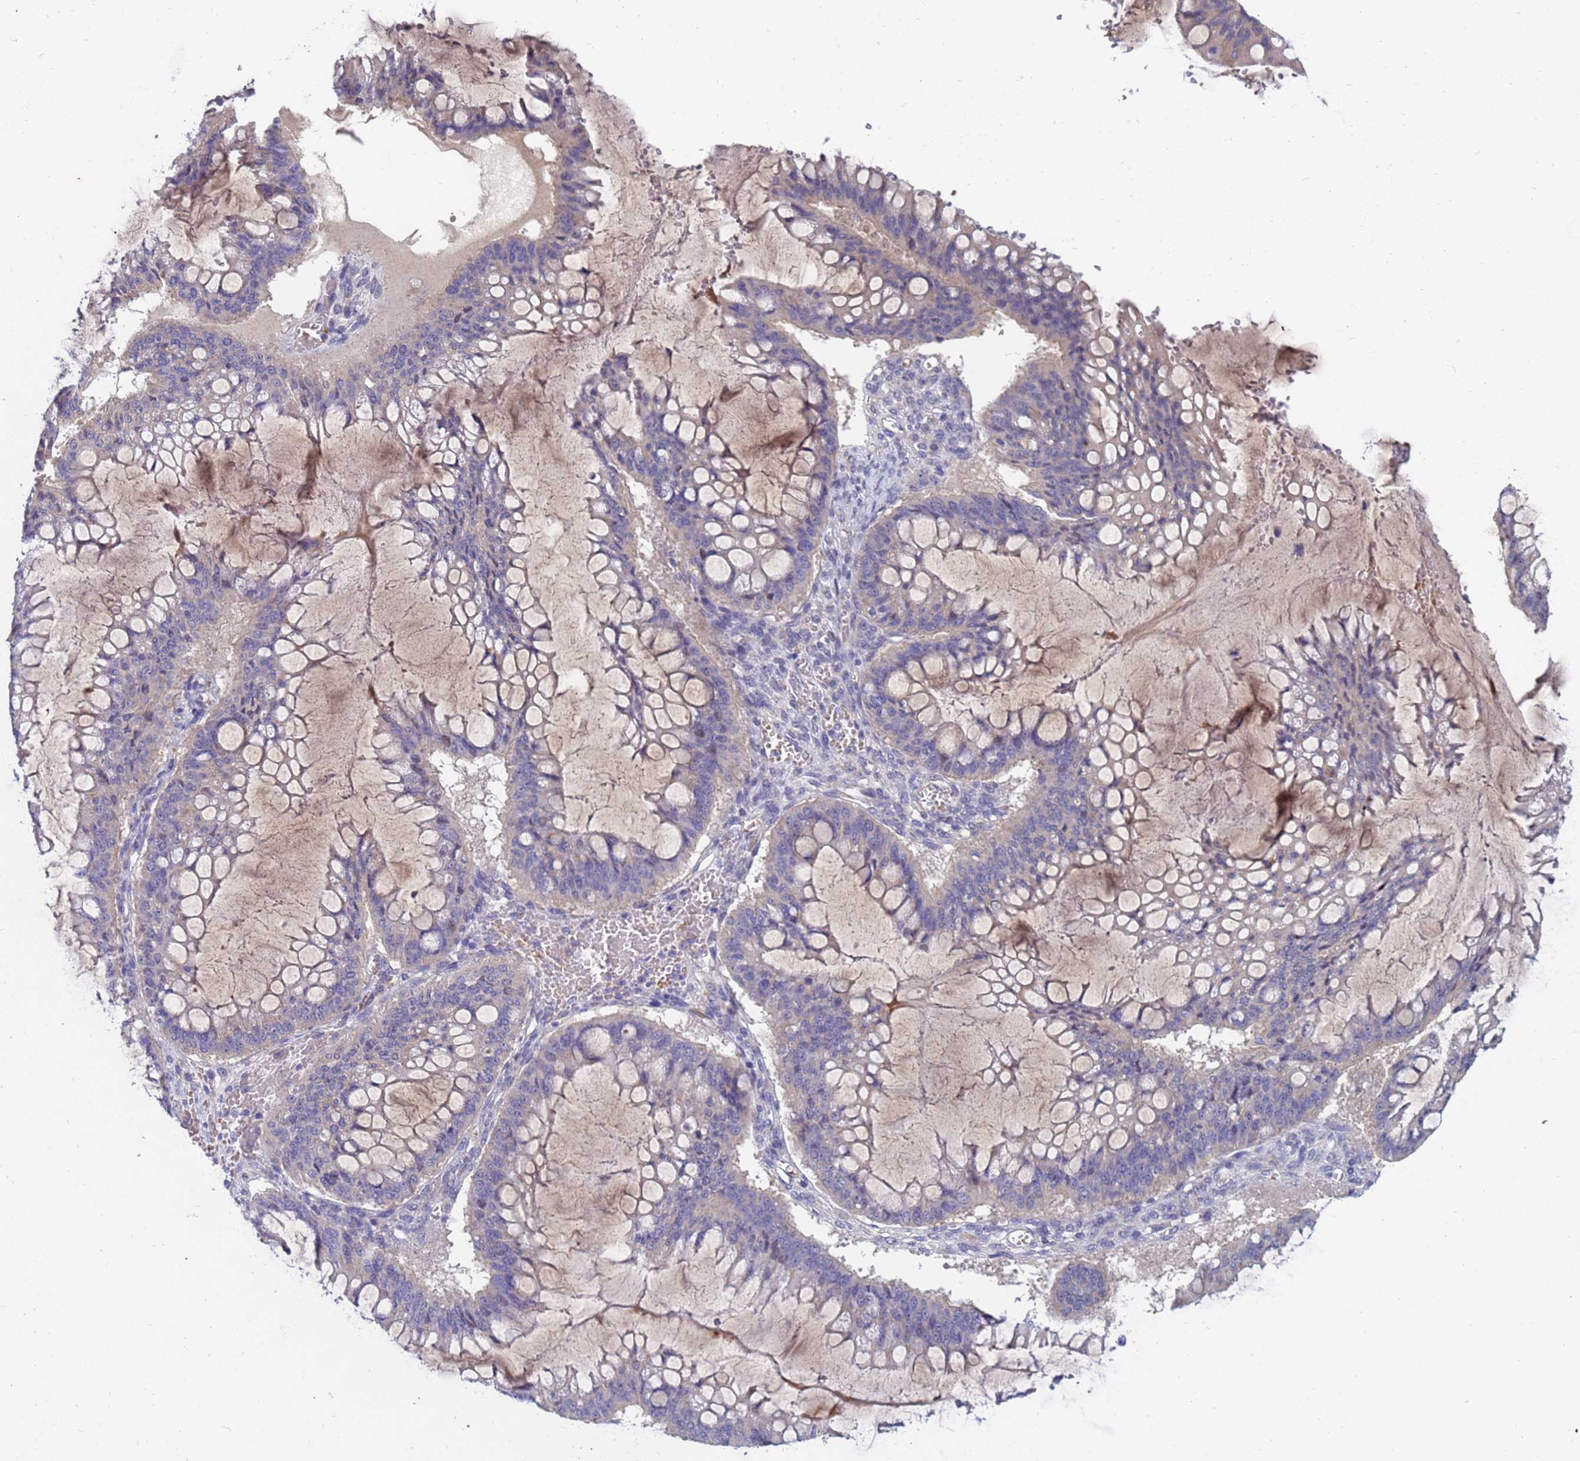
{"staining": {"intensity": "negative", "quantity": "none", "location": "none"}, "tissue": "ovarian cancer", "cell_type": "Tumor cells", "image_type": "cancer", "snomed": [{"axis": "morphology", "description": "Cystadenocarcinoma, mucinous, NOS"}, {"axis": "topography", "description": "Ovary"}], "caption": "Immunohistochemical staining of mucinous cystadenocarcinoma (ovarian) reveals no significant positivity in tumor cells.", "gene": "IHO1", "patient": {"sex": "female", "age": 73}}